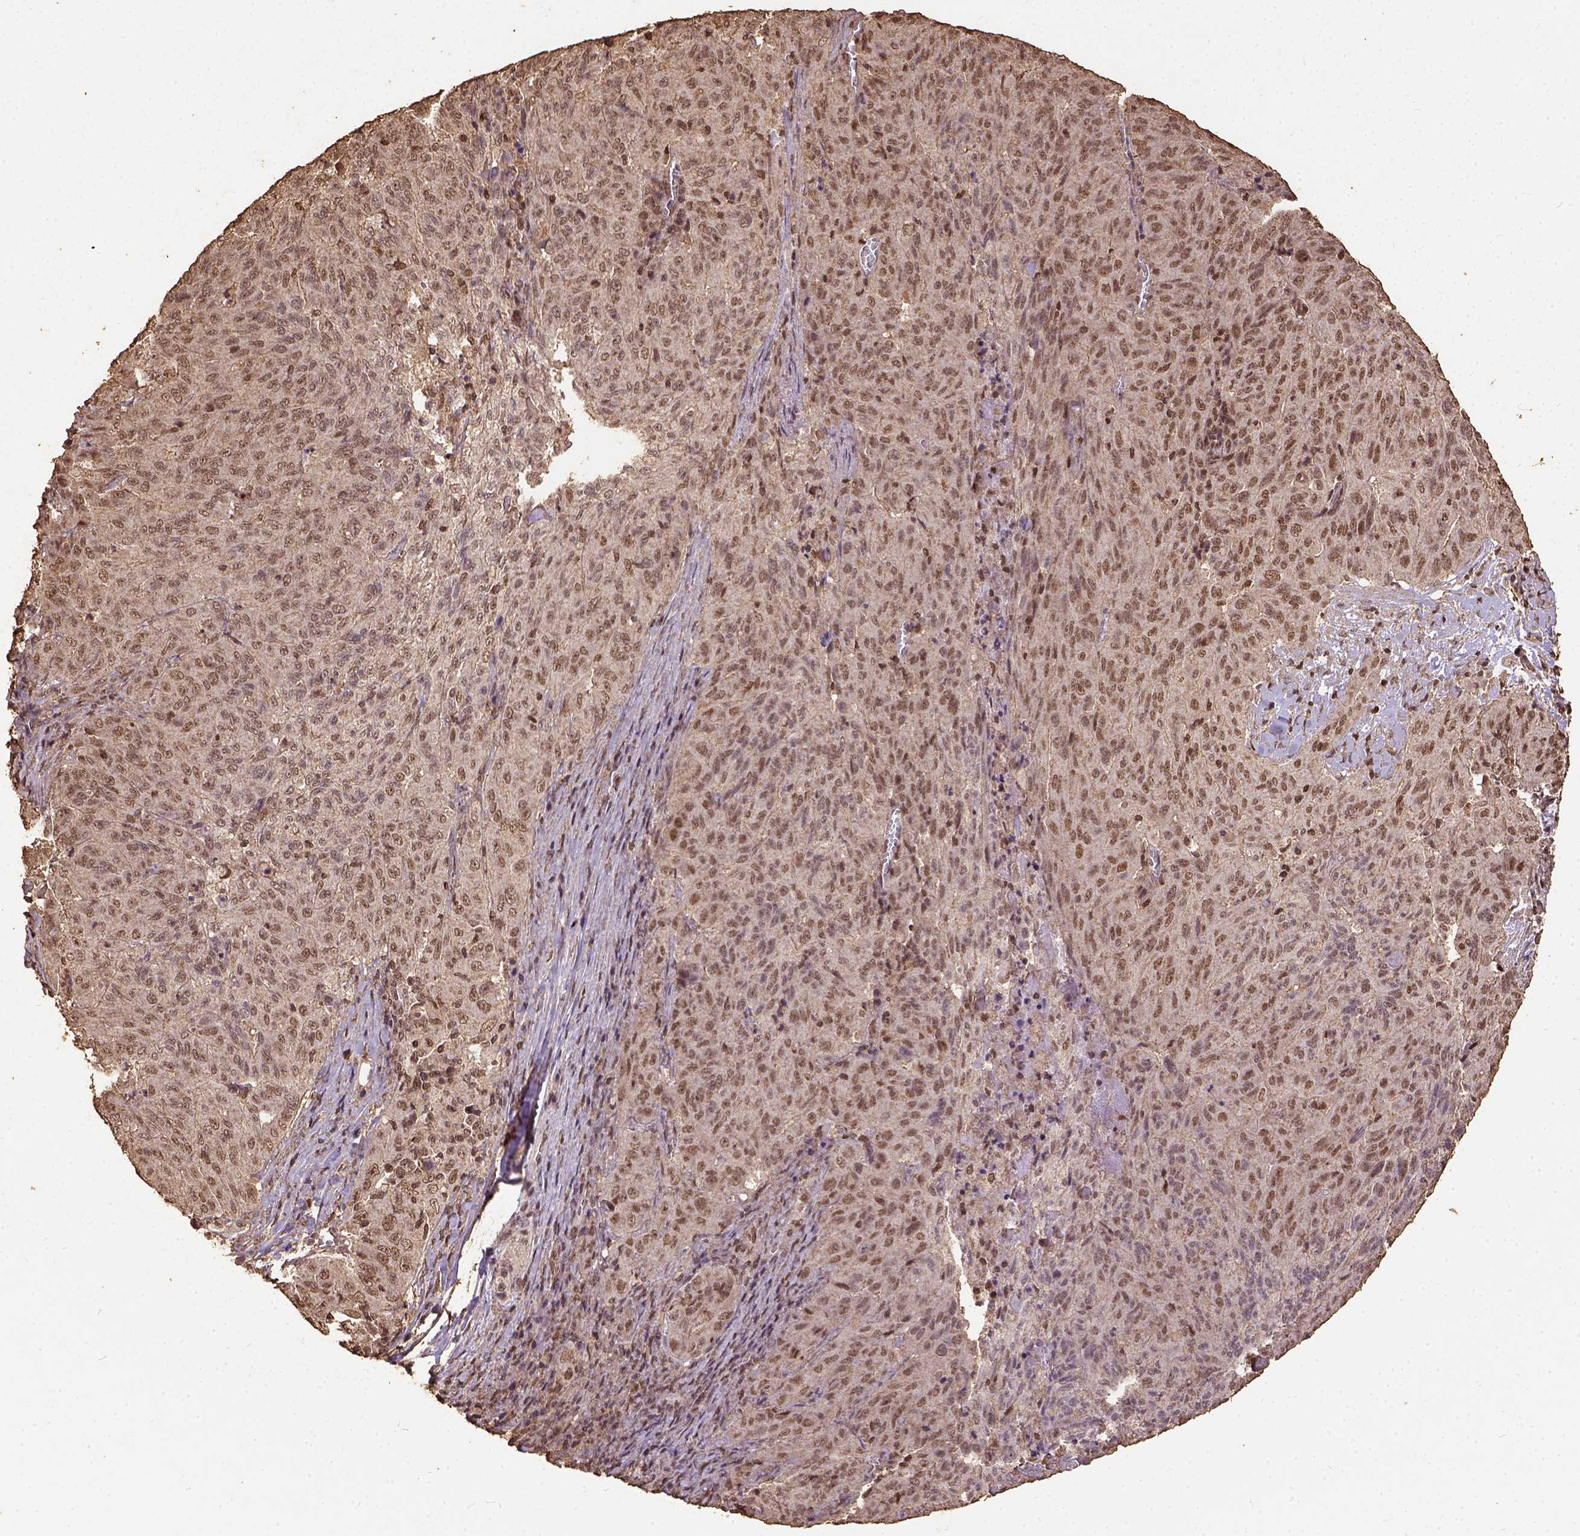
{"staining": {"intensity": "weak", "quantity": ">75%", "location": "nuclear"}, "tissue": "pancreatic cancer", "cell_type": "Tumor cells", "image_type": "cancer", "snomed": [{"axis": "morphology", "description": "Adenocarcinoma, NOS"}, {"axis": "topography", "description": "Pancreas"}], "caption": "A brown stain labels weak nuclear staining of a protein in adenocarcinoma (pancreatic) tumor cells. (brown staining indicates protein expression, while blue staining denotes nuclei).", "gene": "NACC1", "patient": {"sex": "male", "age": 63}}